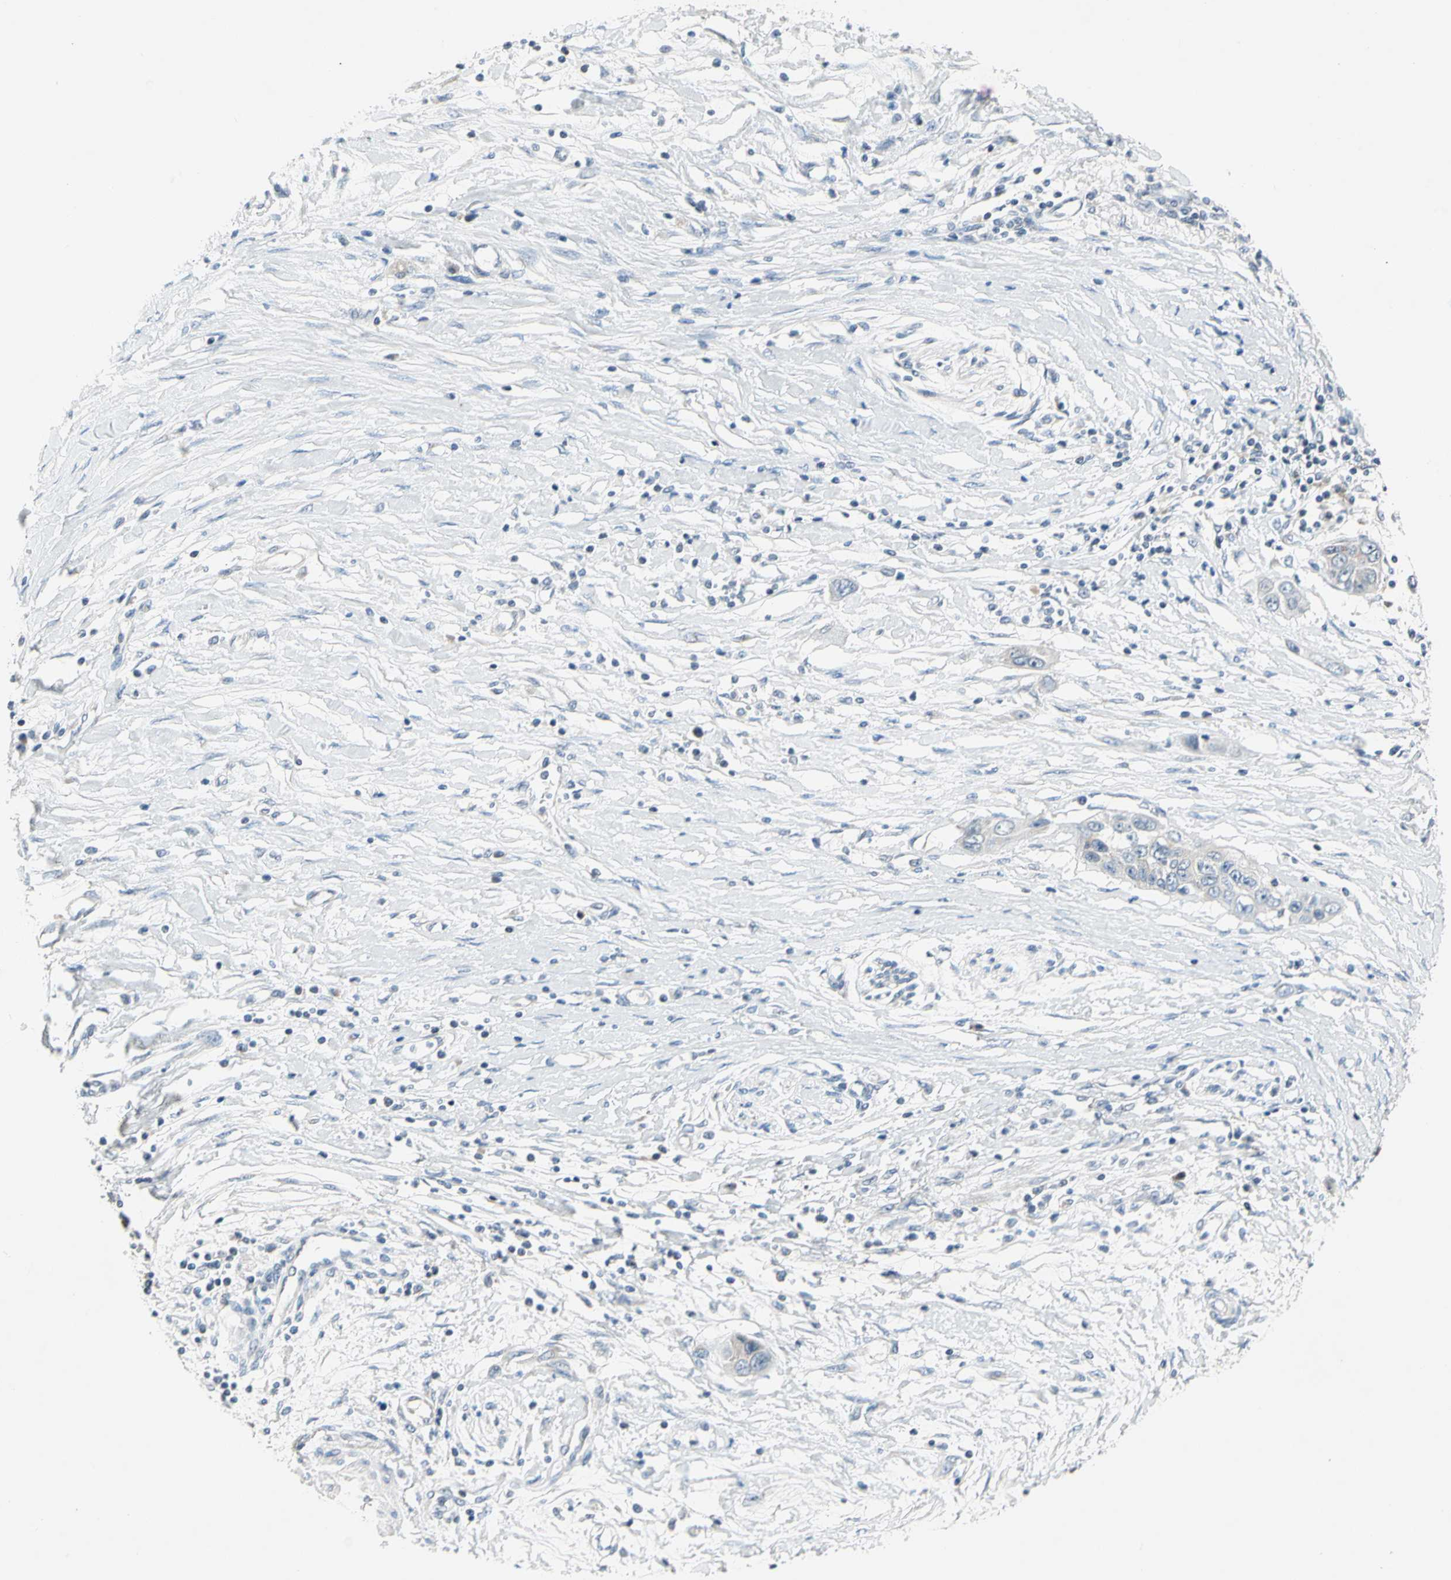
{"staining": {"intensity": "negative", "quantity": "none", "location": "none"}, "tissue": "pancreatic cancer", "cell_type": "Tumor cells", "image_type": "cancer", "snomed": [{"axis": "morphology", "description": "Adenocarcinoma, NOS"}, {"axis": "topography", "description": "Pancreas"}], "caption": "Photomicrograph shows no significant protein expression in tumor cells of pancreatic cancer.", "gene": "SOX30", "patient": {"sex": "female", "age": 70}}